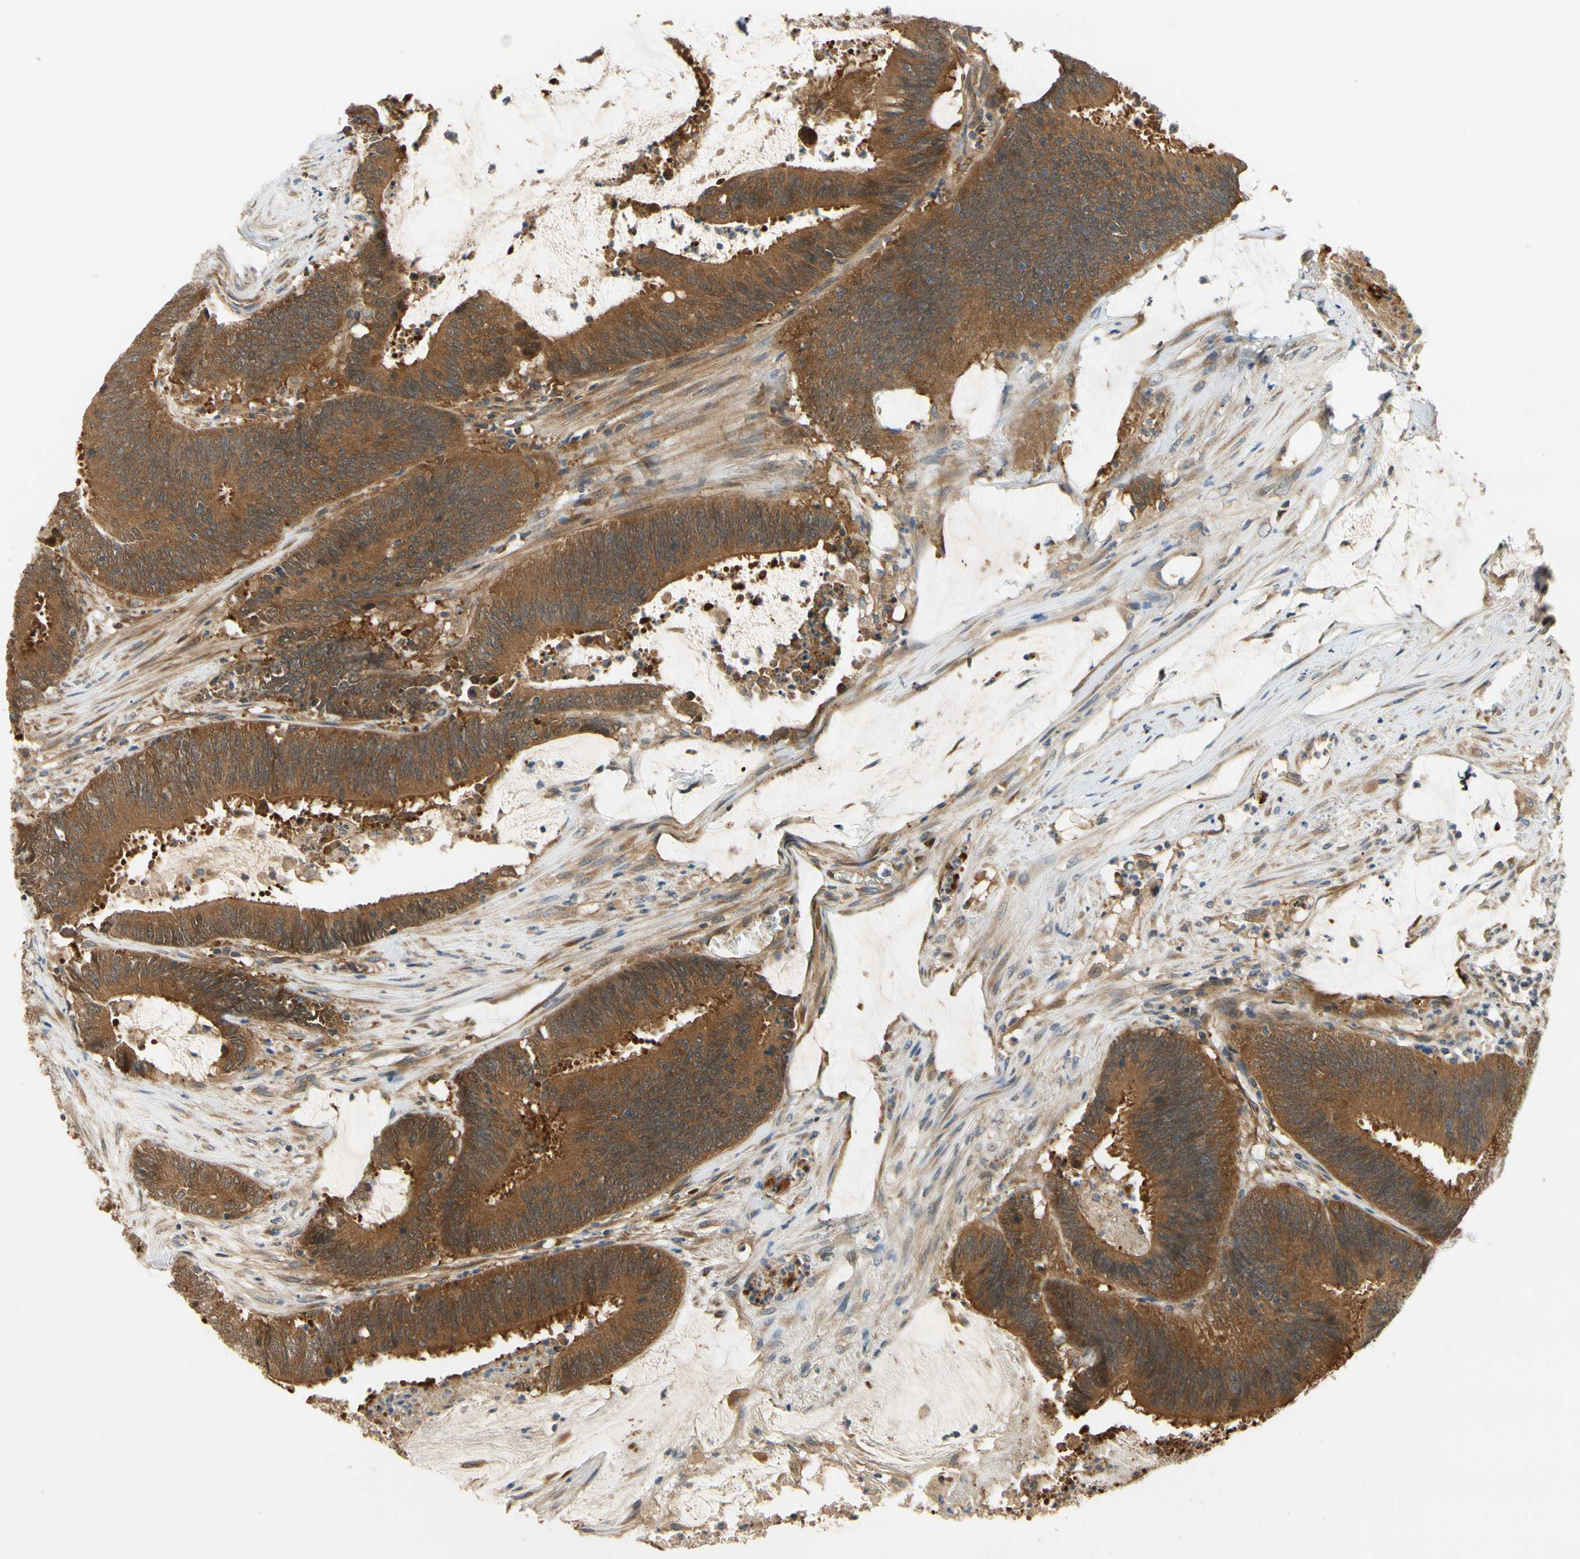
{"staining": {"intensity": "strong", "quantity": ">75%", "location": "cytoplasmic/membranous"}, "tissue": "colorectal cancer", "cell_type": "Tumor cells", "image_type": "cancer", "snomed": [{"axis": "morphology", "description": "Adenocarcinoma, NOS"}, {"axis": "topography", "description": "Rectum"}], "caption": "The histopathology image displays staining of colorectal cancer, revealing strong cytoplasmic/membranous protein staining (brown color) within tumor cells.", "gene": "TDRP", "patient": {"sex": "female", "age": 66}}